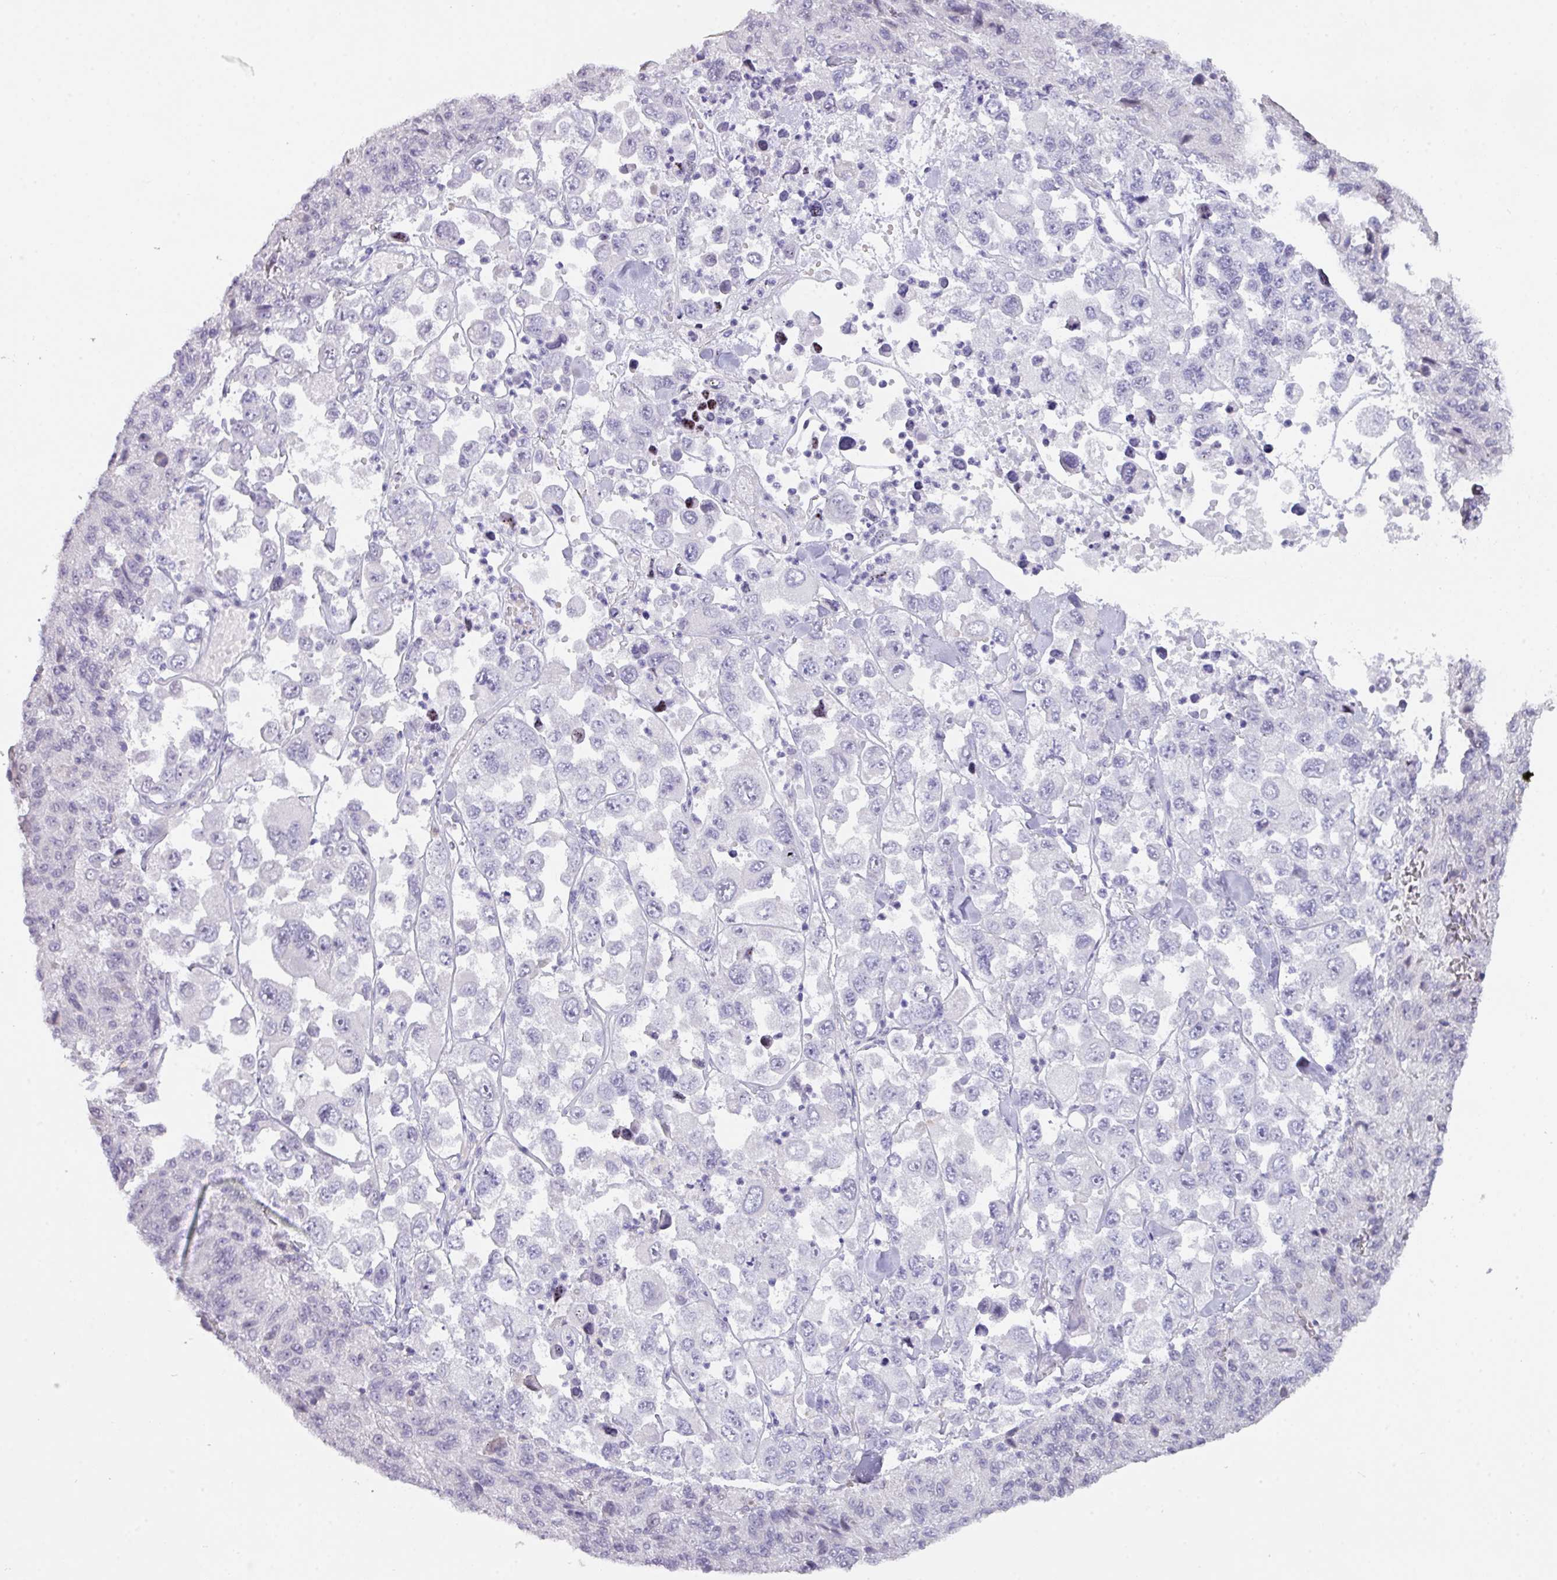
{"staining": {"intensity": "negative", "quantity": "none", "location": "none"}, "tissue": "melanoma", "cell_type": "Tumor cells", "image_type": "cancer", "snomed": [{"axis": "morphology", "description": "Malignant melanoma, Metastatic site"}, {"axis": "topography", "description": "Lymph node"}], "caption": "Immunohistochemical staining of malignant melanoma (metastatic site) demonstrates no significant expression in tumor cells. The staining is performed using DAB brown chromogen with nuclei counter-stained in using hematoxylin.", "gene": "ANKRD13B", "patient": {"sex": "female", "age": 54}}